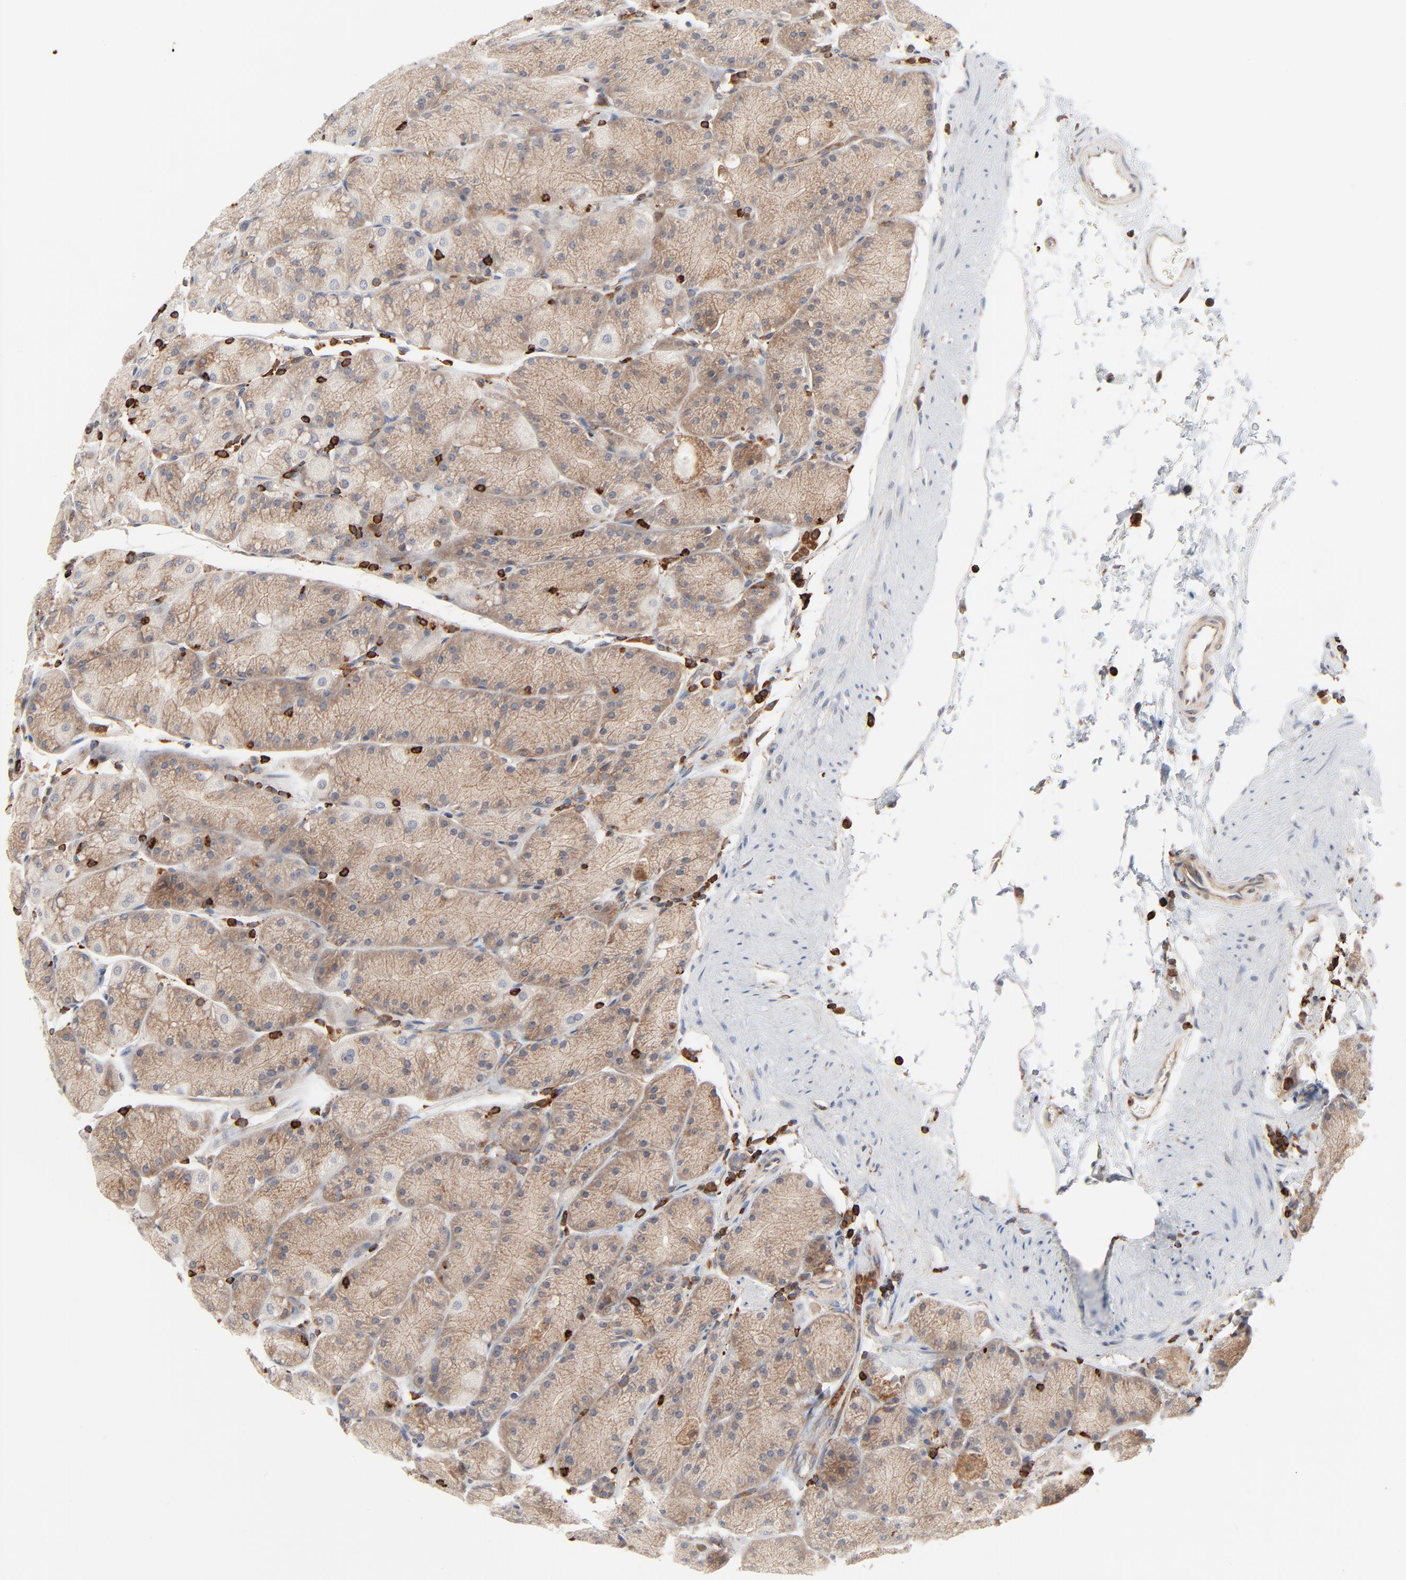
{"staining": {"intensity": "weak", "quantity": ">75%", "location": "cytoplasmic/membranous"}, "tissue": "stomach", "cell_type": "Glandular cells", "image_type": "normal", "snomed": [{"axis": "morphology", "description": "Normal tissue, NOS"}, {"axis": "topography", "description": "Stomach, upper"}, {"axis": "topography", "description": "Stomach"}], "caption": "IHC of unremarkable human stomach demonstrates low levels of weak cytoplasmic/membranous positivity in approximately >75% of glandular cells.", "gene": "SH3KBP1", "patient": {"sex": "male", "age": 76}}